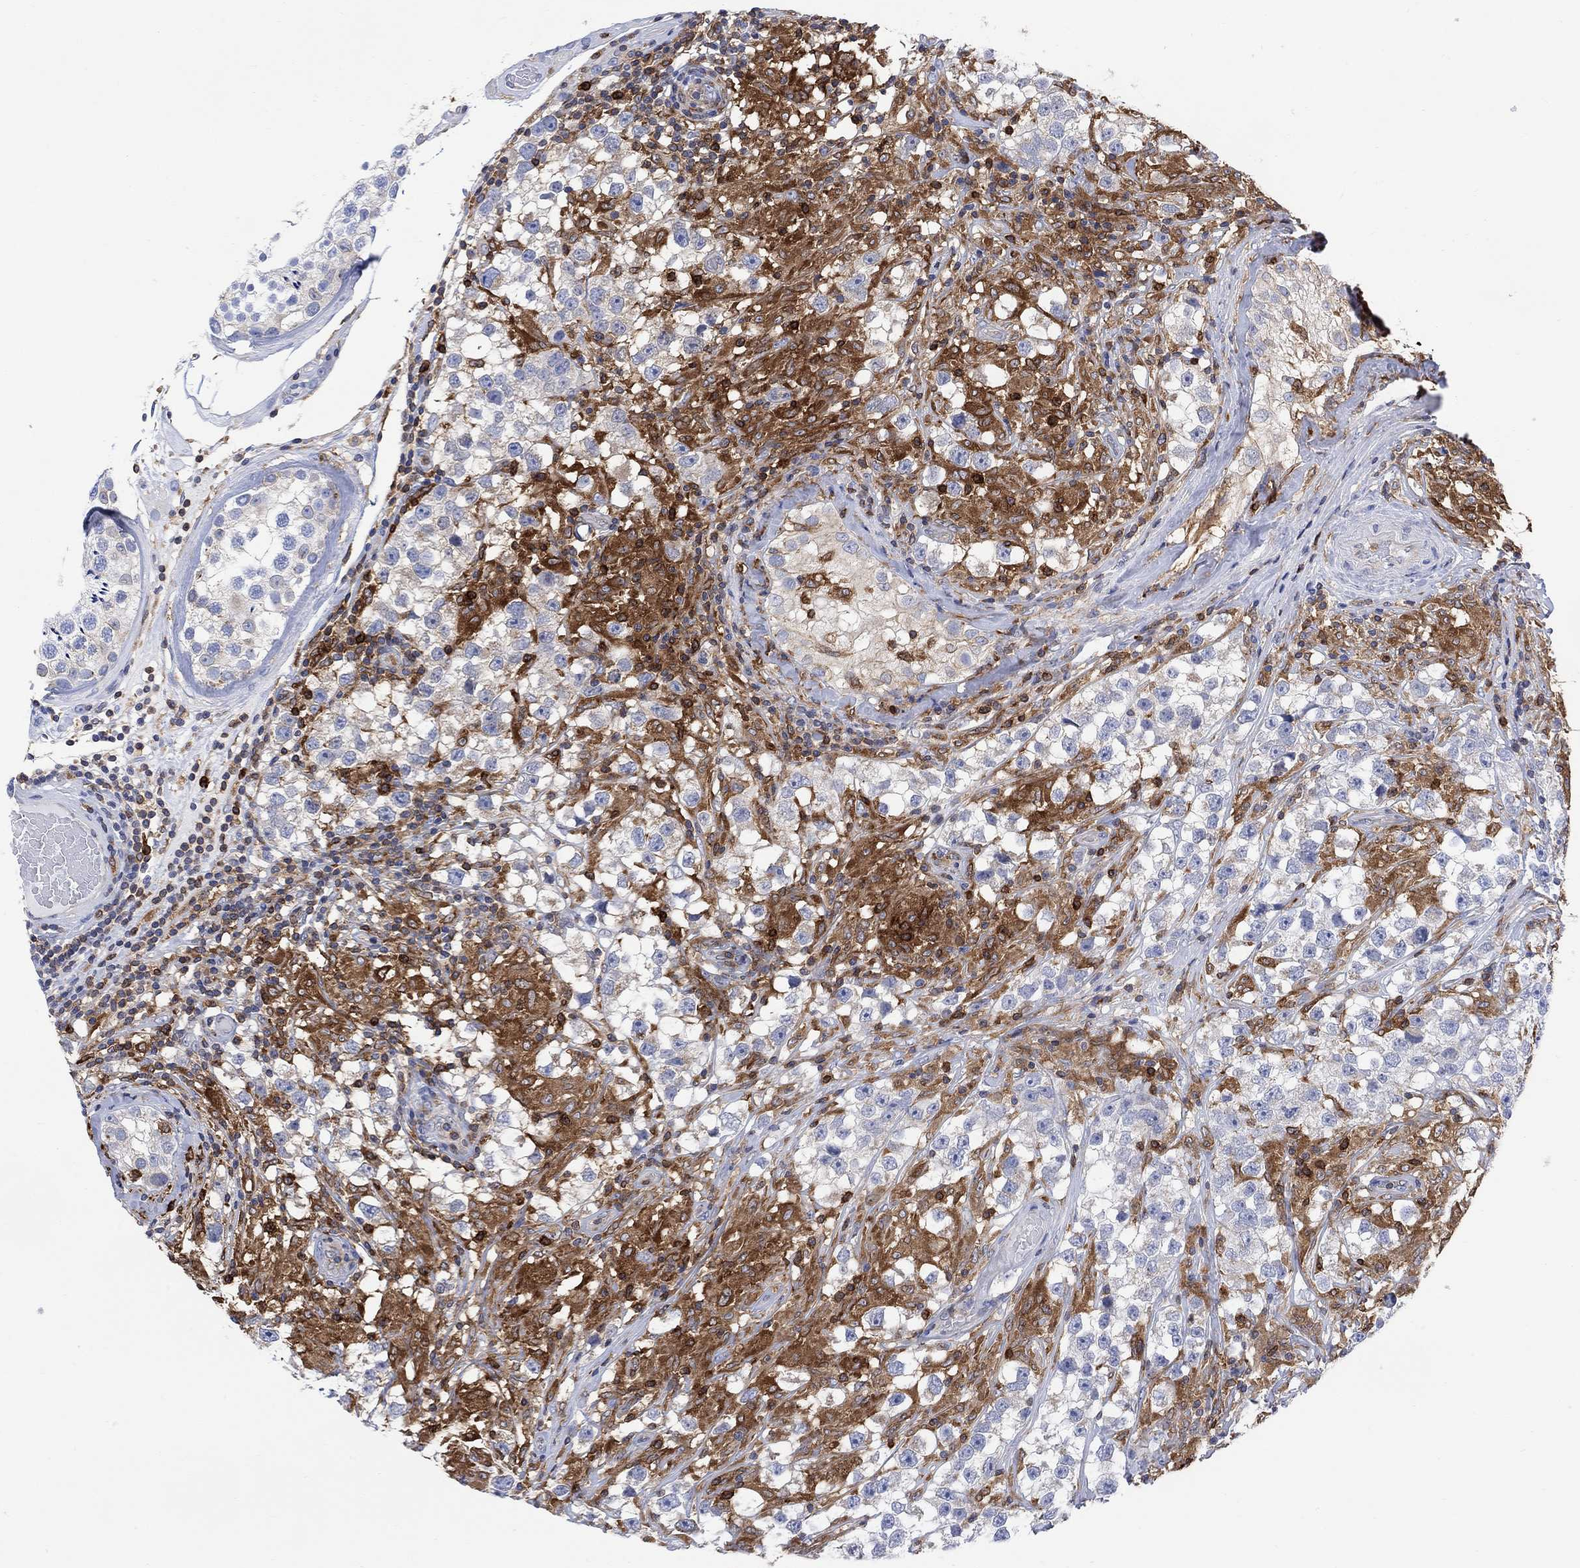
{"staining": {"intensity": "negative", "quantity": "none", "location": "none"}, "tissue": "testis cancer", "cell_type": "Tumor cells", "image_type": "cancer", "snomed": [{"axis": "morphology", "description": "Seminoma, NOS"}, {"axis": "topography", "description": "Testis"}], "caption": "Immunohistochemical staining of testis cancer displays no significant positivity in tumor cells.", "gene": "GBP5", "patient": {"sex": "male", "age": 46}}